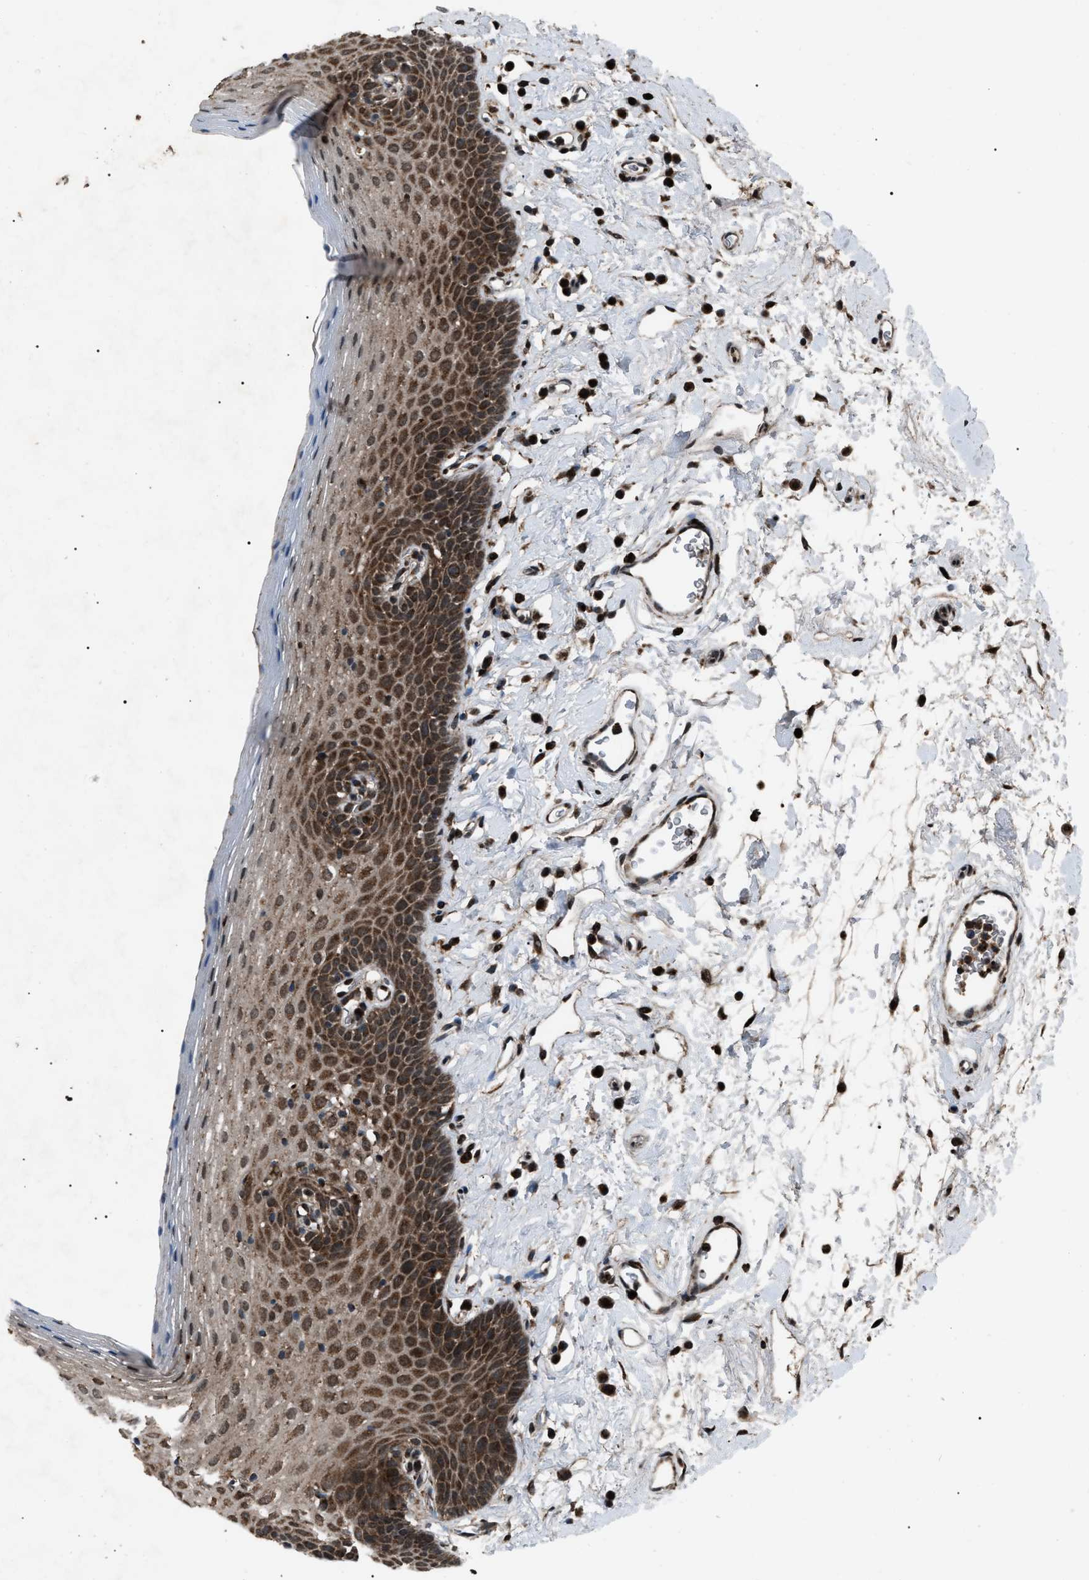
{"staining": {"intensity": "strong", "quantity": ">75%", "location": "cytoplasmic/membranous"}, "tissue": "oral mucosa", "cell_type": "Squamous epithelial cells", "image_type": "normal", "snomed": [{"axis": "morphology", "description": "Normal tissue, NOS"}, {"axis": "topography", "description": "Oral tissue"}], "caption": "Immunohistochemical staining of benign oral mucosa demonstrates >75% levels of strong cytoplasmic/membranous protein expression in approximately >75% of squamous epithelial cells.", "gene": "ZFAND2A", "patient": {"sex": "male", "age": 66}}